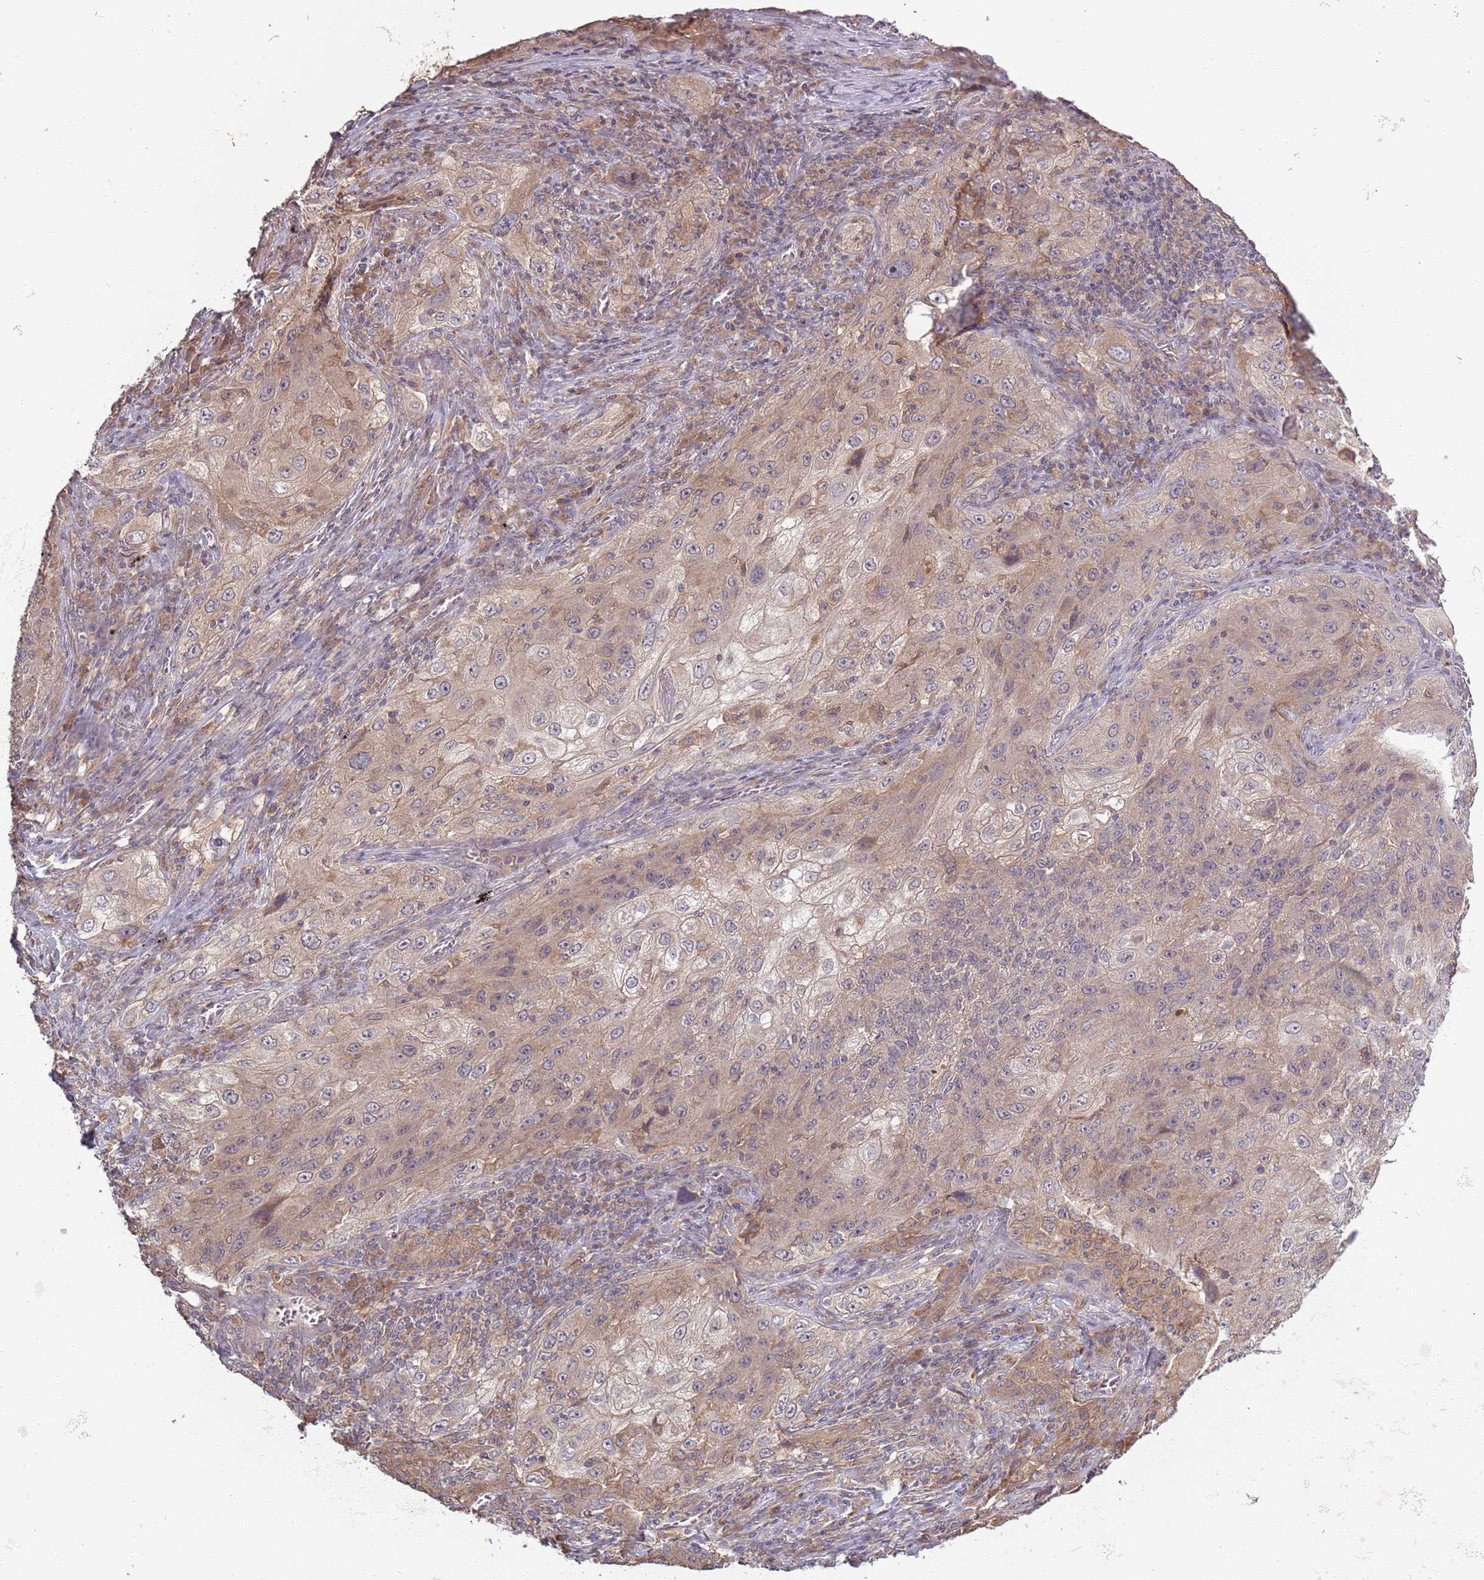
{"staining": {"intensity": "weak", "quantity": ">75%", "location": "cytoplasmic/membranous"}, "tissue": "lung cancer", "cell_type": "Tumor cells", "image_type": "cancer", "snomed": [{"axis": "morphology", "description": "Squamous cell carcinoma, NOS"}, {"axis": "topography", "description": "Lung"}], "caption": "Immunohistochemistry of human squamous cell carcinoma (lung) displays low levels of weak cytoplasmic/membranous expression in approximately >75% of tumor cells.", "gene": "USP32", "patient": {"sex": "female", "age": 69}}